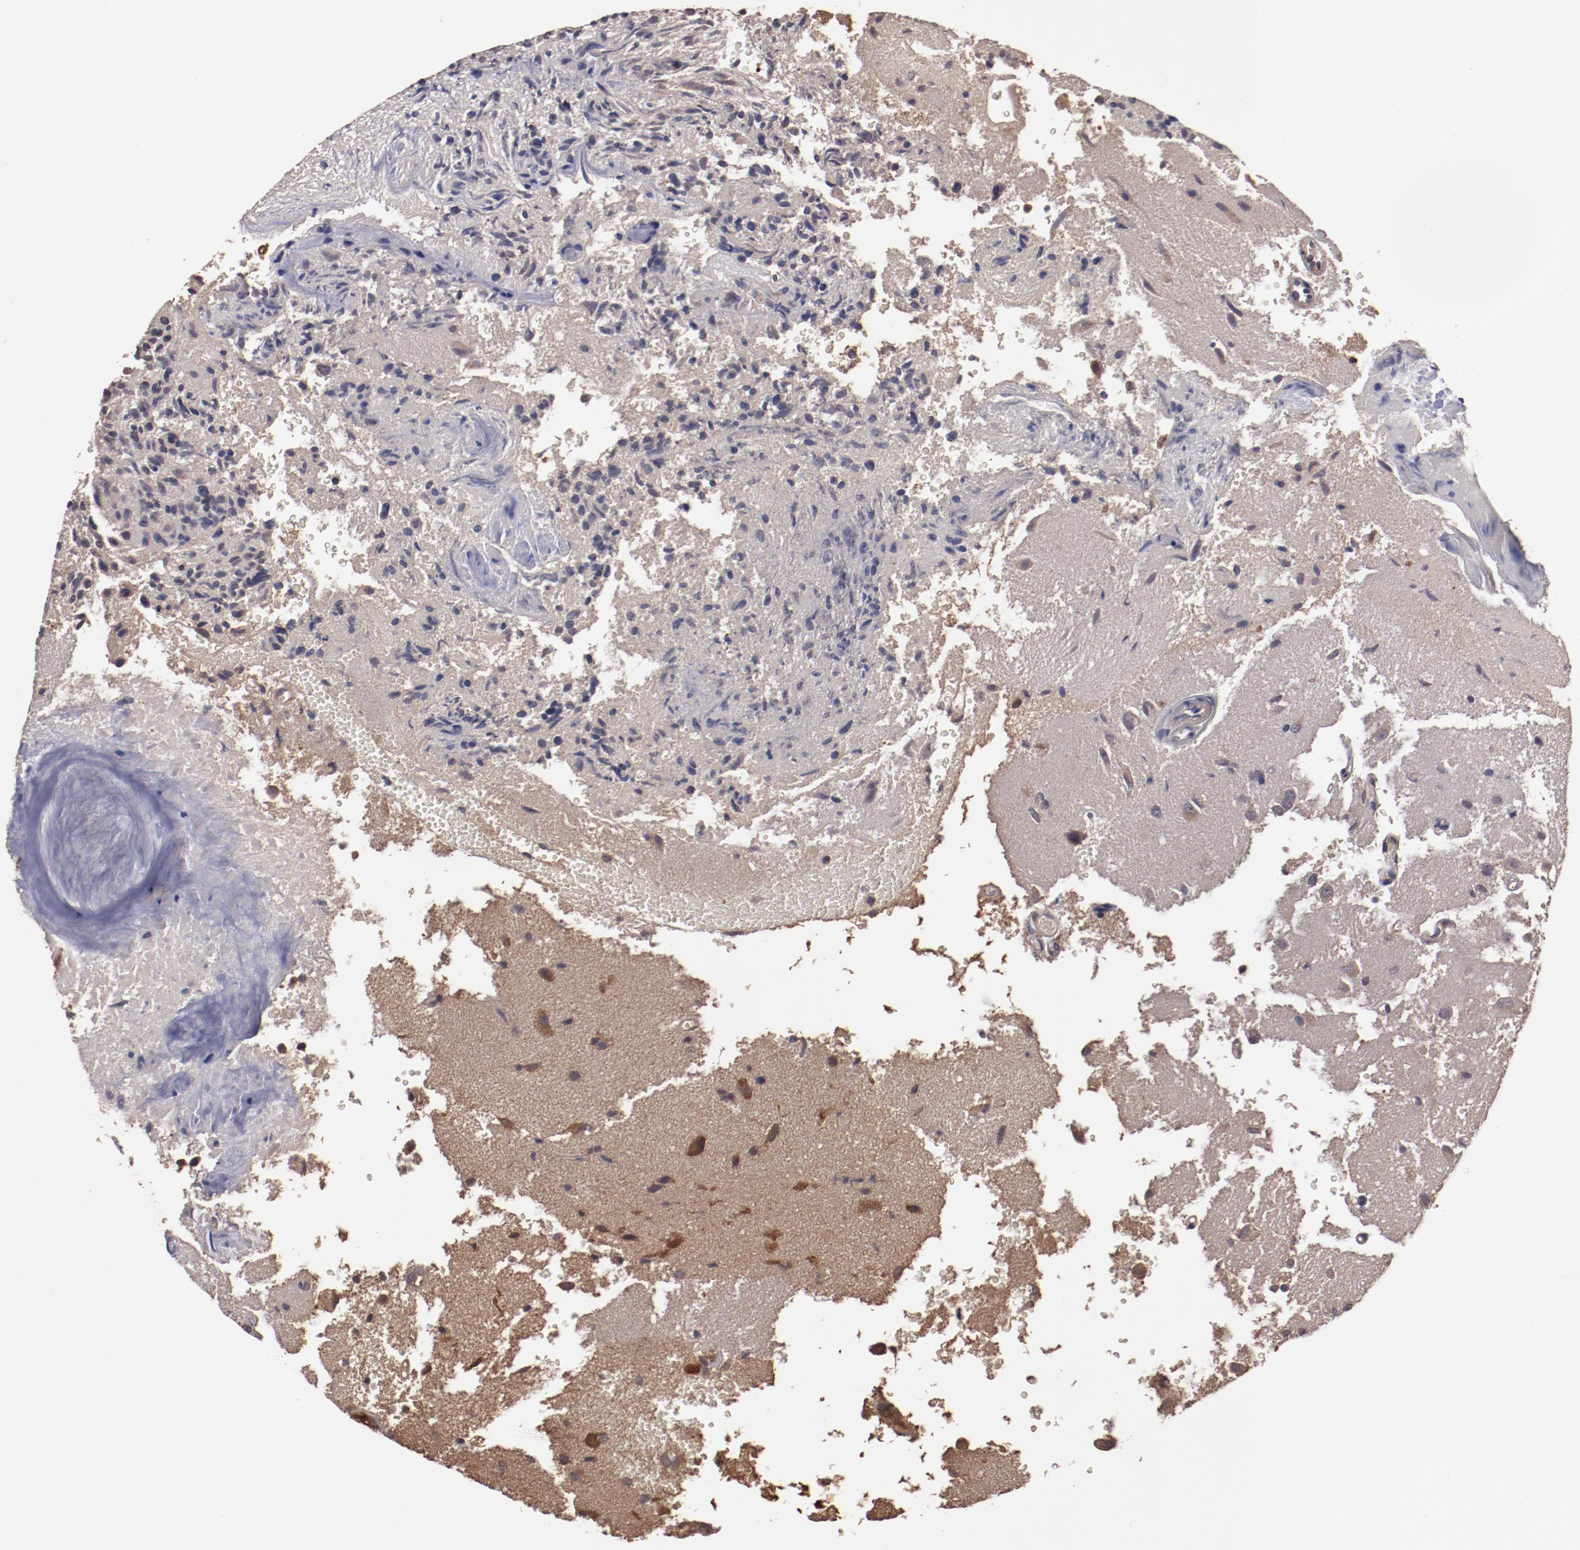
{"staining": {"intensity": "moderate", "quantity": ">75%", "location": "cytoplasmic/membranous"}, "tissue": "glioma", "cell_type": "Tumor cells", "image_type": "cancer", "snomed": [{"axis": "morphology", "description": "Normal tissue, NOS"}, {"axis": "morphology", "description": "Glioma, malignant, High grade"}, {"axis": "topography", "description": "Cerebral cortex"}], "caption": "An IHC image of tumor tissue is shown. Protein staining in brown labels moderate cytoplasmic/membranous positivity in high-grade glioma (malignant) within tumor cells. (DAB IHC, brown staining for protein, blue staining for nuclei).", "gene": "TXNDC16", "patient": {"sex": "male", "age": 75}}